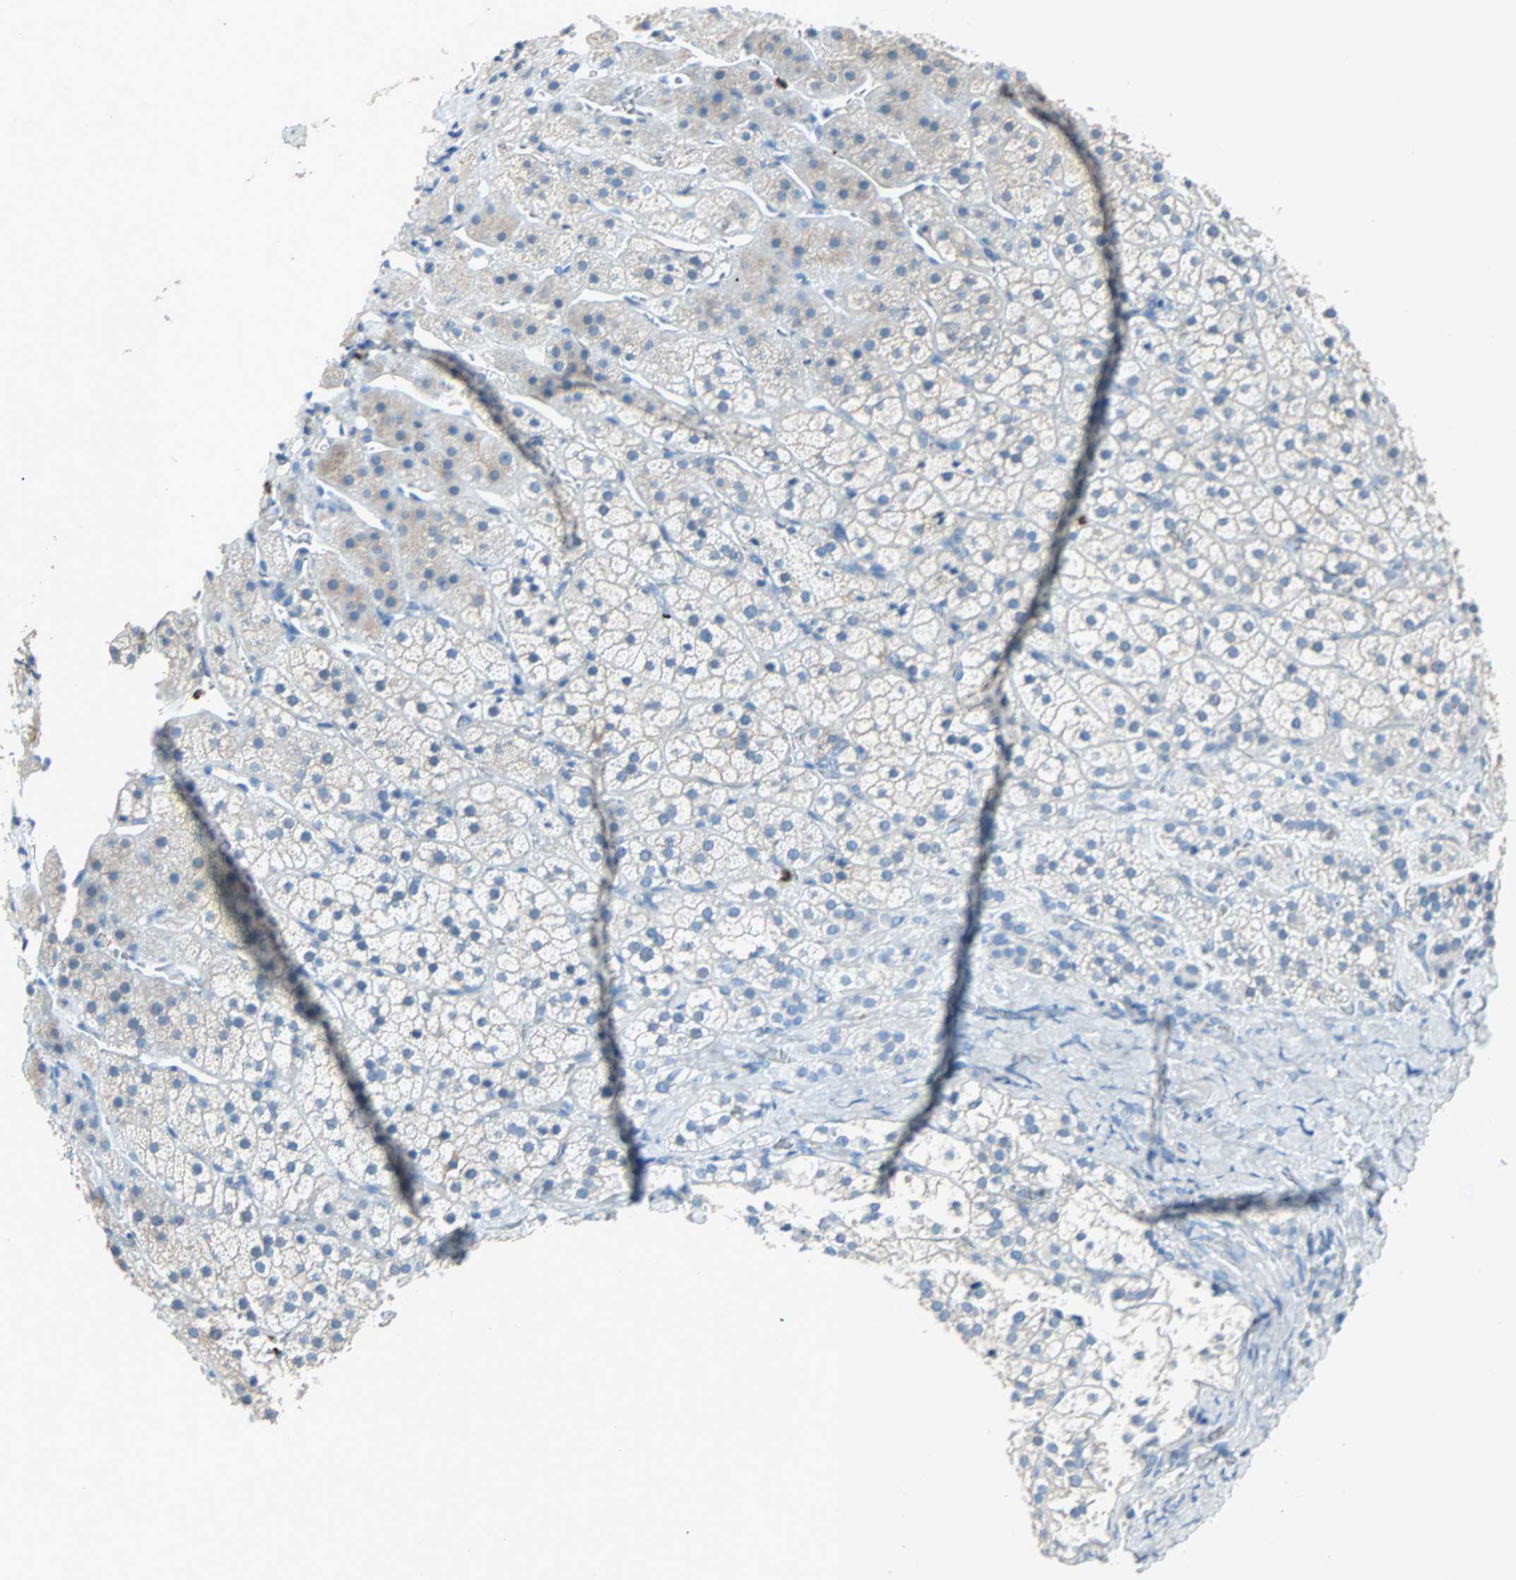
{"staining": {"intensity": "weak", "quantity": "<25%", "location": "cytoplasmic/membranous"}, "tissue": "adrenal gland", "cell_type": "Glandular cells", "image_type": "normal", "snomed": [{"axis": "morphology", "description": "Normal tissue, NOS"}, {"axis": "topography", "description": "Adrenal gland"}], "caption": "The micrograph shows no staining of glandular cells in unremarkable adrenal gland. (Immunohistochemistry, brightfield microscopy, high magnification).", "gene": "CLEC4A", "patient": {"sex": "female", "age": 44}}